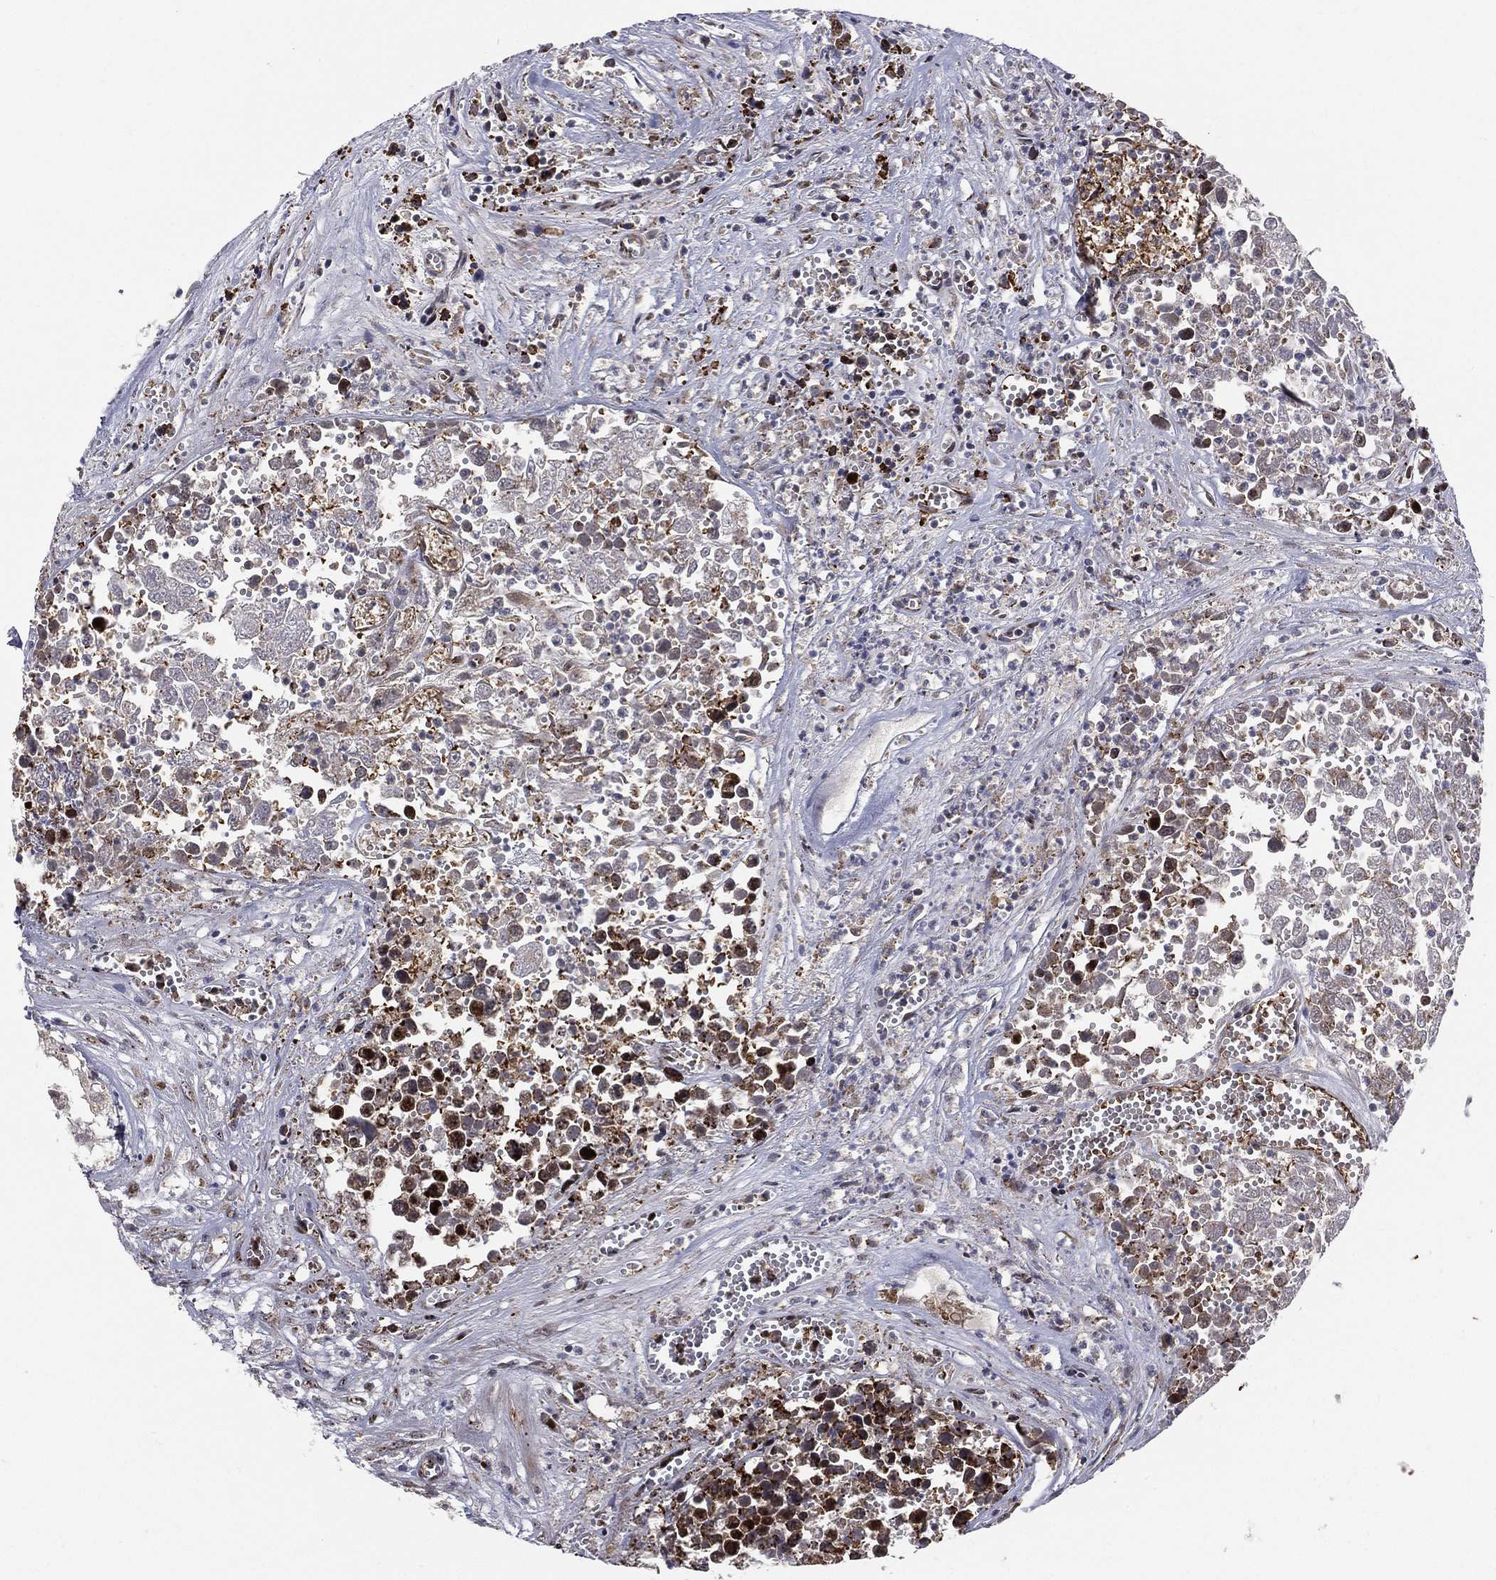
{"staining": {"intensity": "strong", "quantity": "25%-75%", "location": "nuclear"}, "tissue": "testis cancer", "cell_type": "Tumor cells", "image_type": "cancer", "snomed": [{"axis": "morphology", "description": "Seminoma, NOS"}, {"axis": "morphology", "description": "Carcinoma, Embryonal, NOS"}, {"axis": "topography", "description": "Testis"}], "caption": "Immunohistochemistry (IHC) micrograph of neoplastic tissue: embryonal carcinoma (testis) stained using immunohistochemistry displays high levels of strong protein expression localized specifically in the nuclear of tumor cells, appearing as a nuclear brown color.", "gene": "VHL", "patient": {"sex": "male", "age": 22}}